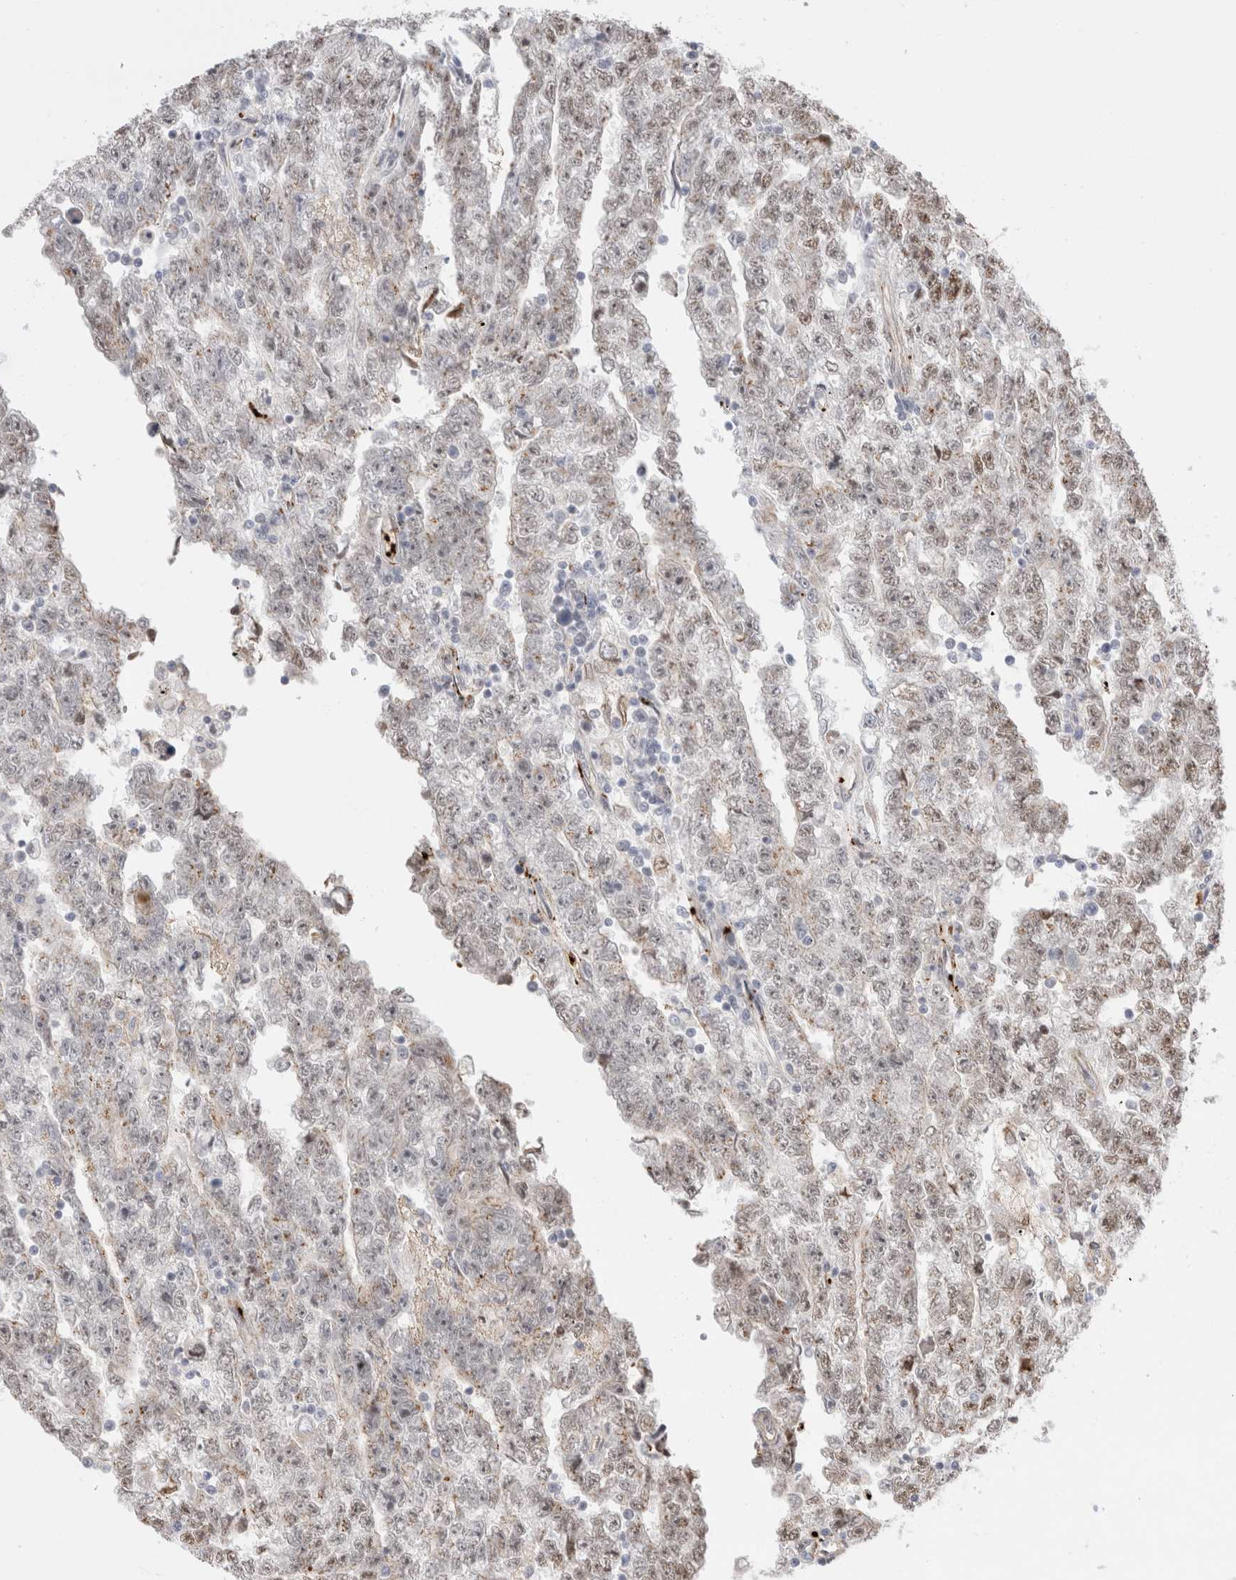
{"staining": {"intensity": "weak", "quantity": ">75%", "location": "nuclear"}, "tissue": "testis cancer", "cell_type": "Tumor cells", "image_type": "cancer", "snomed": [{"axis": "morphology", "description": "Carcinoma, Embryonal, NOS"}, {"axis": "topography", "description": "Testis"}], "caption": "Immunohistochemistry histopathology image of testis embryonal carcinoma stained for a protein (brown), which demonstrates low levels of weak nuclear positivity in approximately >75% of tumor cells.", "gene": "VPS28", "patient": {"sex": "male", "age": 25}}